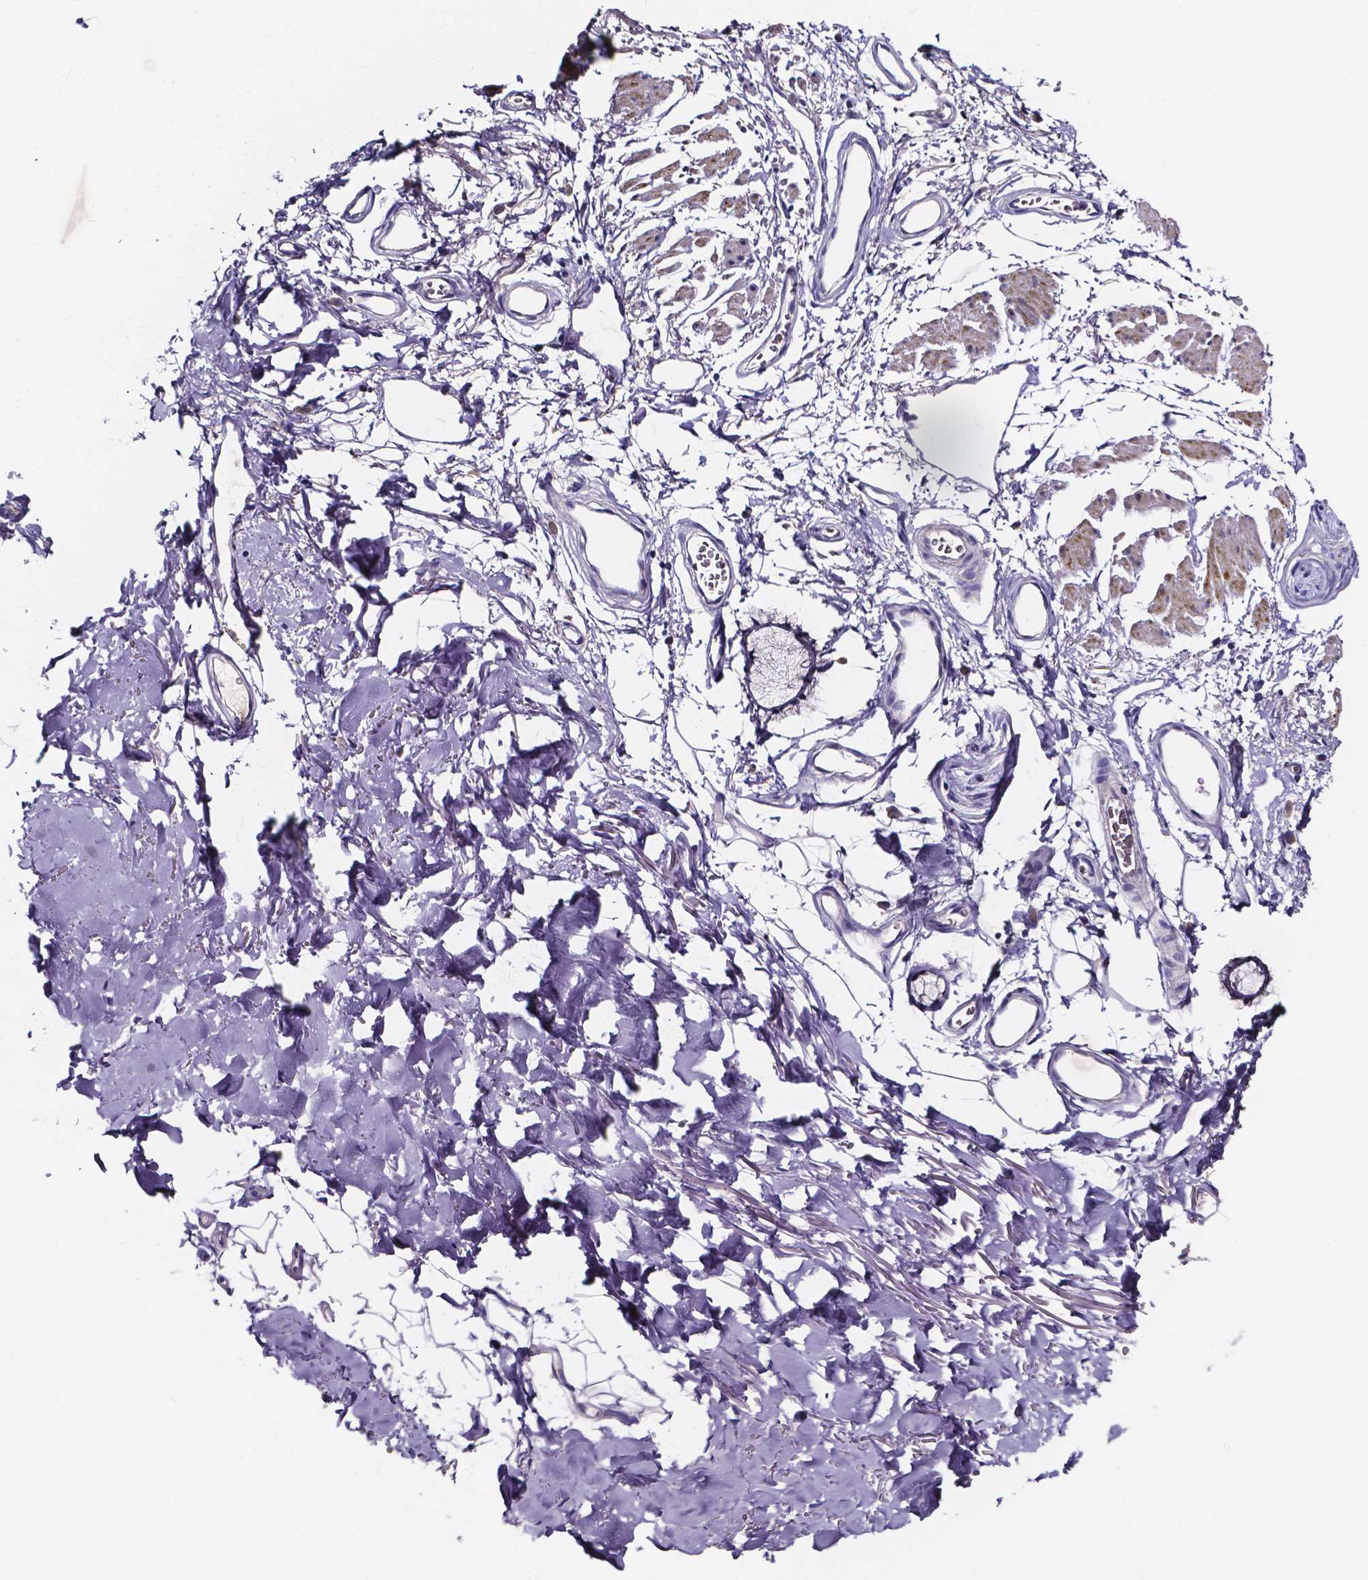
{"staining": {"intensity": "negative", "quantity": "none", "location": "none"}, "tissue": "adipose tissue", "cell_type": "Adipocytes", "image_type": "normal", "snomed": [{"axis": "morphology", "description": "Normal tissue, NOS"}, {"axis": "topography", "description": "Cartilage tissue"}, {"axis": "topography", "description": "Bronchus"}], "caption": "IHC image of benign human adipose tissue stained for a protein (brown), which reveals no positivity in adipocytes. (Immunohistochemistry, brightfield microscopy, high magnification).", "gene": "SPOCD1", "patient": {"sex": "female", "age": 79}}